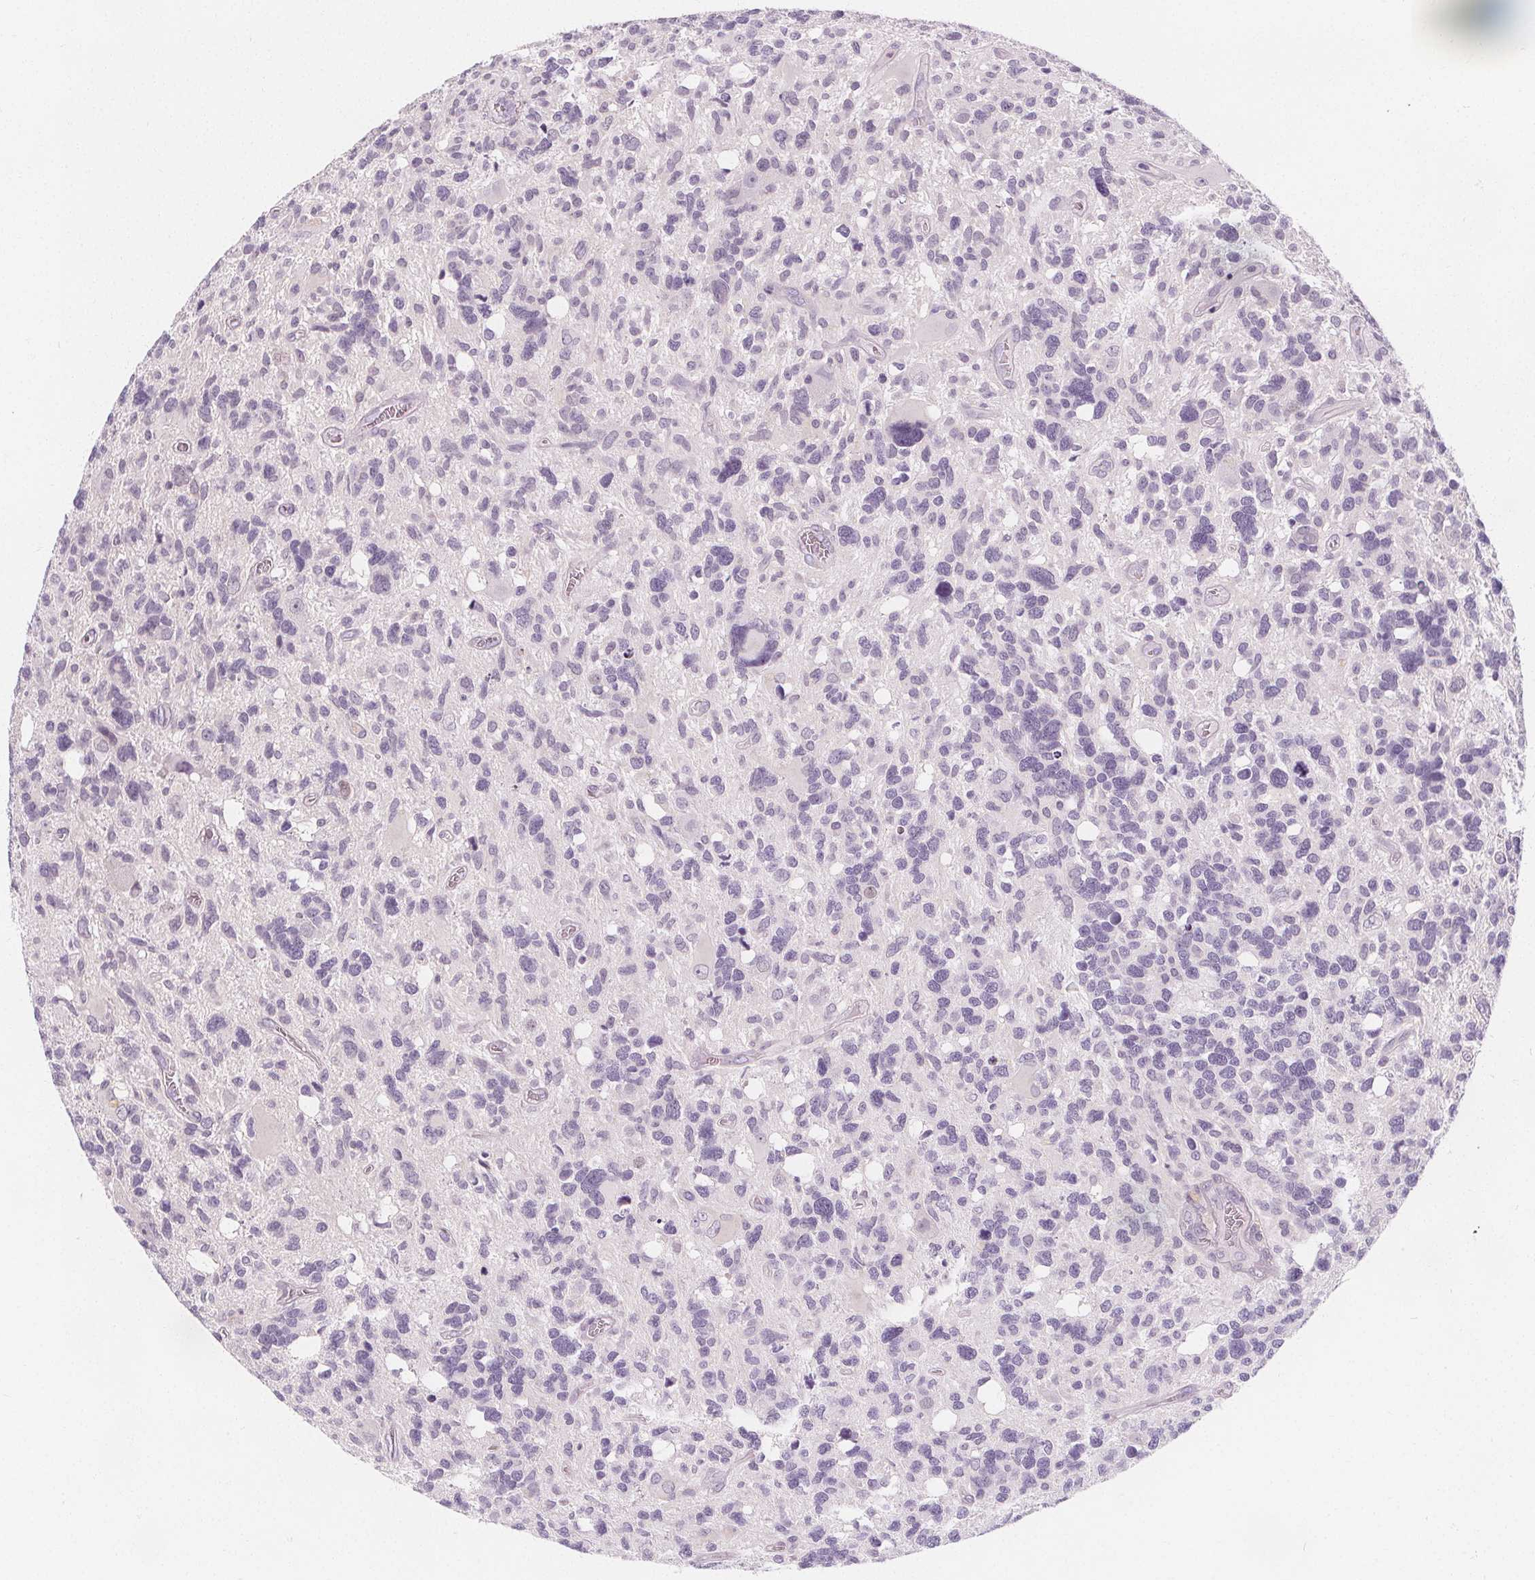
{"staining": {"intensity": "negative", "quantity": "none", "location": "none"}, "tissue": "glioma", "cell_type": "Tumor cells", "image_type": "cancer", "snomed": [{"axis": "morphology", "description": "Glioma, malignant, High grade"}, {"axis": "topography", "description": "Brain"}], "caption": "Immunohistochemistry of human glioma demonstrates no staining in tumor cells.", "gene": "UGP2", "patient": {"sex": "male", "age": 49}}